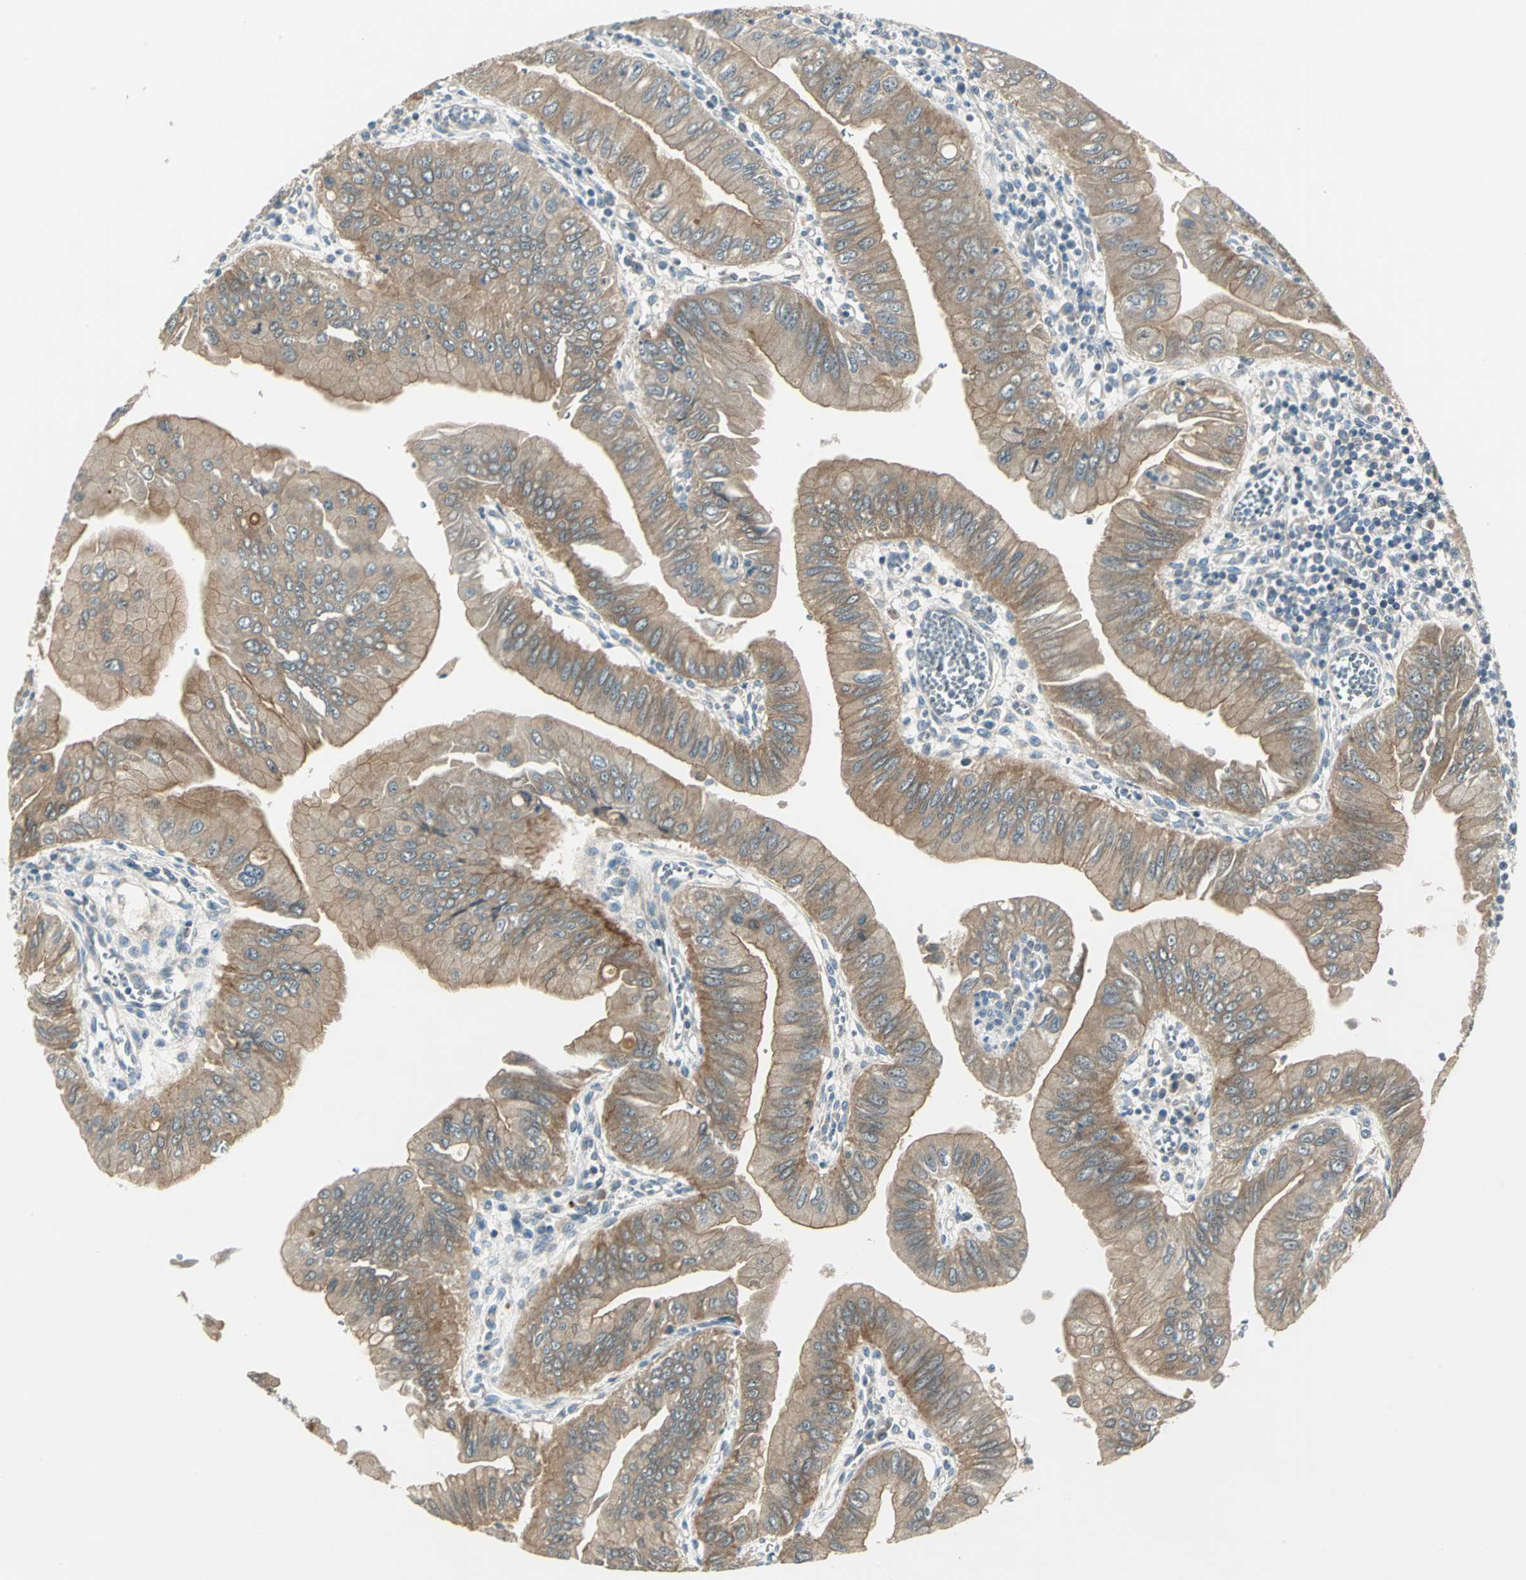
{"staining": {"intensity": "moderate", "quantity": ">75%", "location": "cytoplasmic/membranous"}, "tissue": "pancreatic cancer", "cell_type": "Tumor cells", "image_type": "cancer", "snomed": [{"axis": "morphology", "description": "Normal tissue, NOS"}, {"axis": "topography", "description": "Lymph node"}], "caption": "Pancreatic cancer was stained to show a protein in brown. There is medium levels of moderate cytoplasmic/membranous expression in approximately >75% of tumor cells.", "gene": "PRKAA1", "patient": {"sex": "male", "age": 50}}